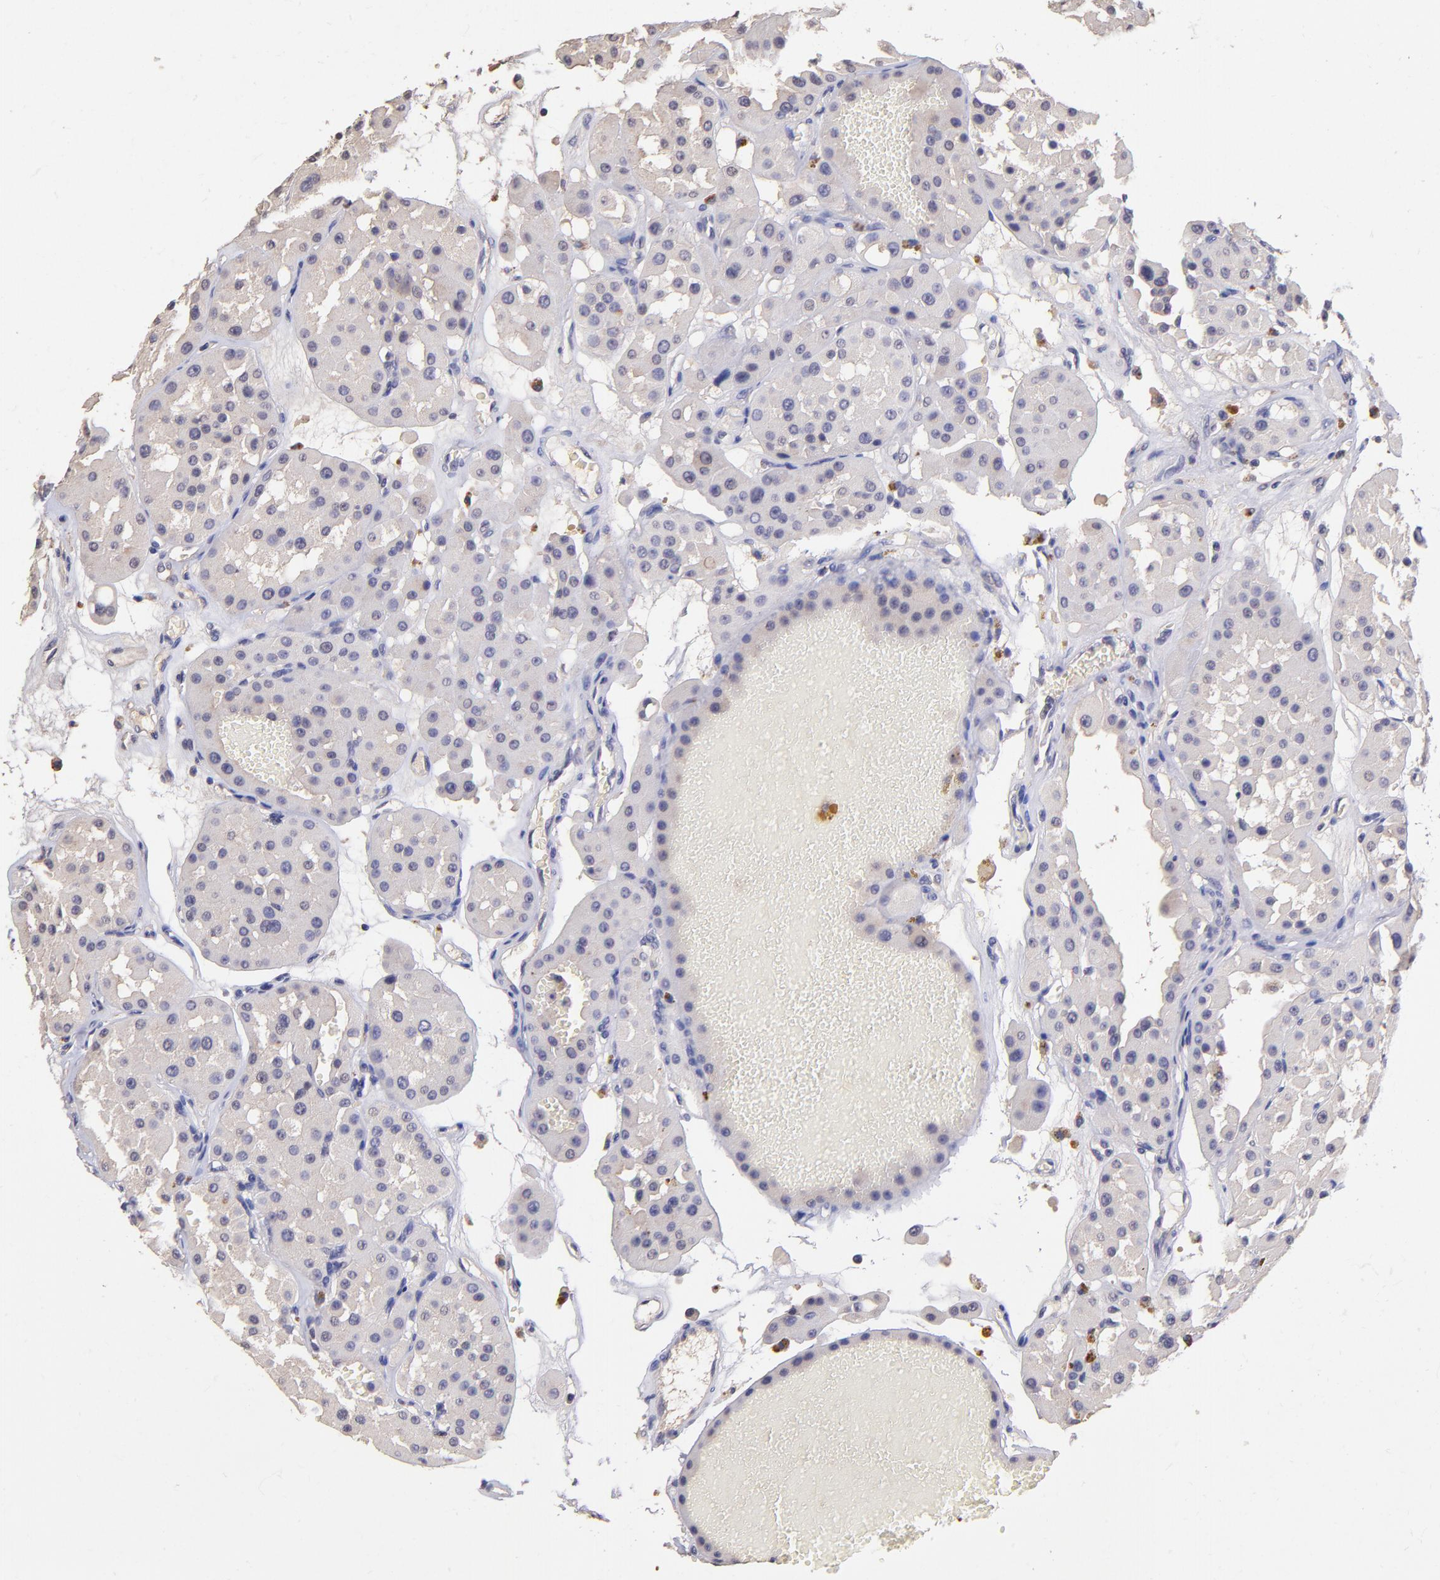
{"staining": {"intensity": "negative", "quantity": "none", "location": "none"}, "tissue": "renal cancer", "cell_type": "Tumor cells", "image_type": "cancer", "snomed": [{"axis": "morphology", "description": "Adenocarcinoma, uncertain malignant potential"}, {"axis": "topography", "description": "Kidney"}], "caption": "This is an immunohistochemistry (IHC) image of human renal cancer. There is no staining in tumor cells.", "gene": "RNASEL", "patient": {"sex": "male", "age": 63}}